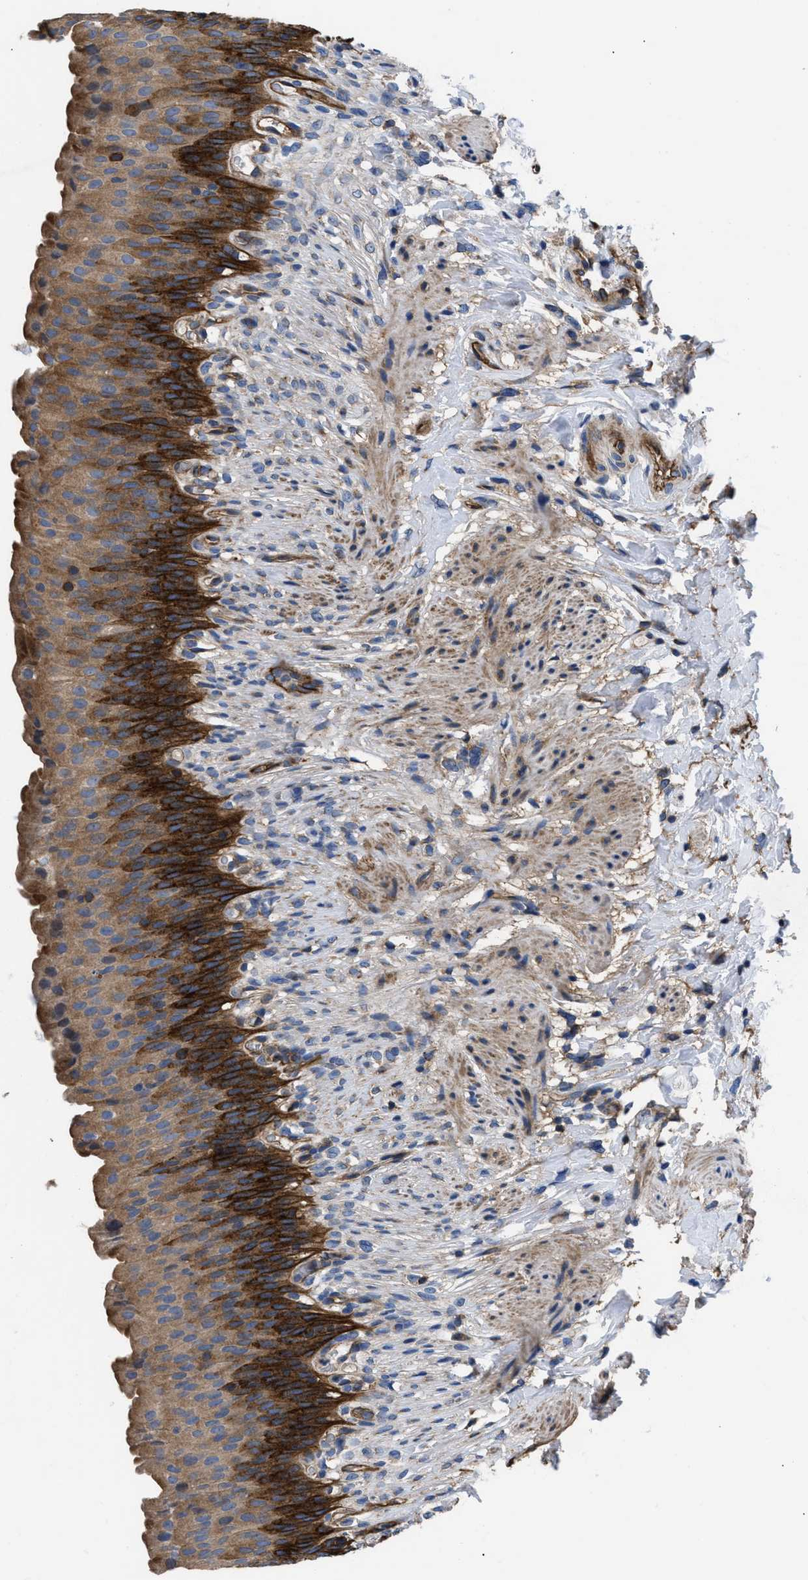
{"staining": {"intensity": "strong", "quantity": ">75%", "location": "cytoplasmic/membranous"}, "tissue": "urinary bladder", "cell_type": "Urothelial cells", "image_type": "normal", "snomed": [{"axis": "morphology", "description": "Normal tissue, NOS"}, {"axis": "topography", "description": "Urinary bladder"}], "caption": "High-magnification brightfield microscopy of benign urinary bladder stained with DAB (brown) and counterstained with hematoxylin (blue). urothelial cells exhibit strong cytoplasmic/membranous staining is appreciated in about>75% of cells.", "gene": "NT5E", "patient": {"sex": "female", "age": 79}}